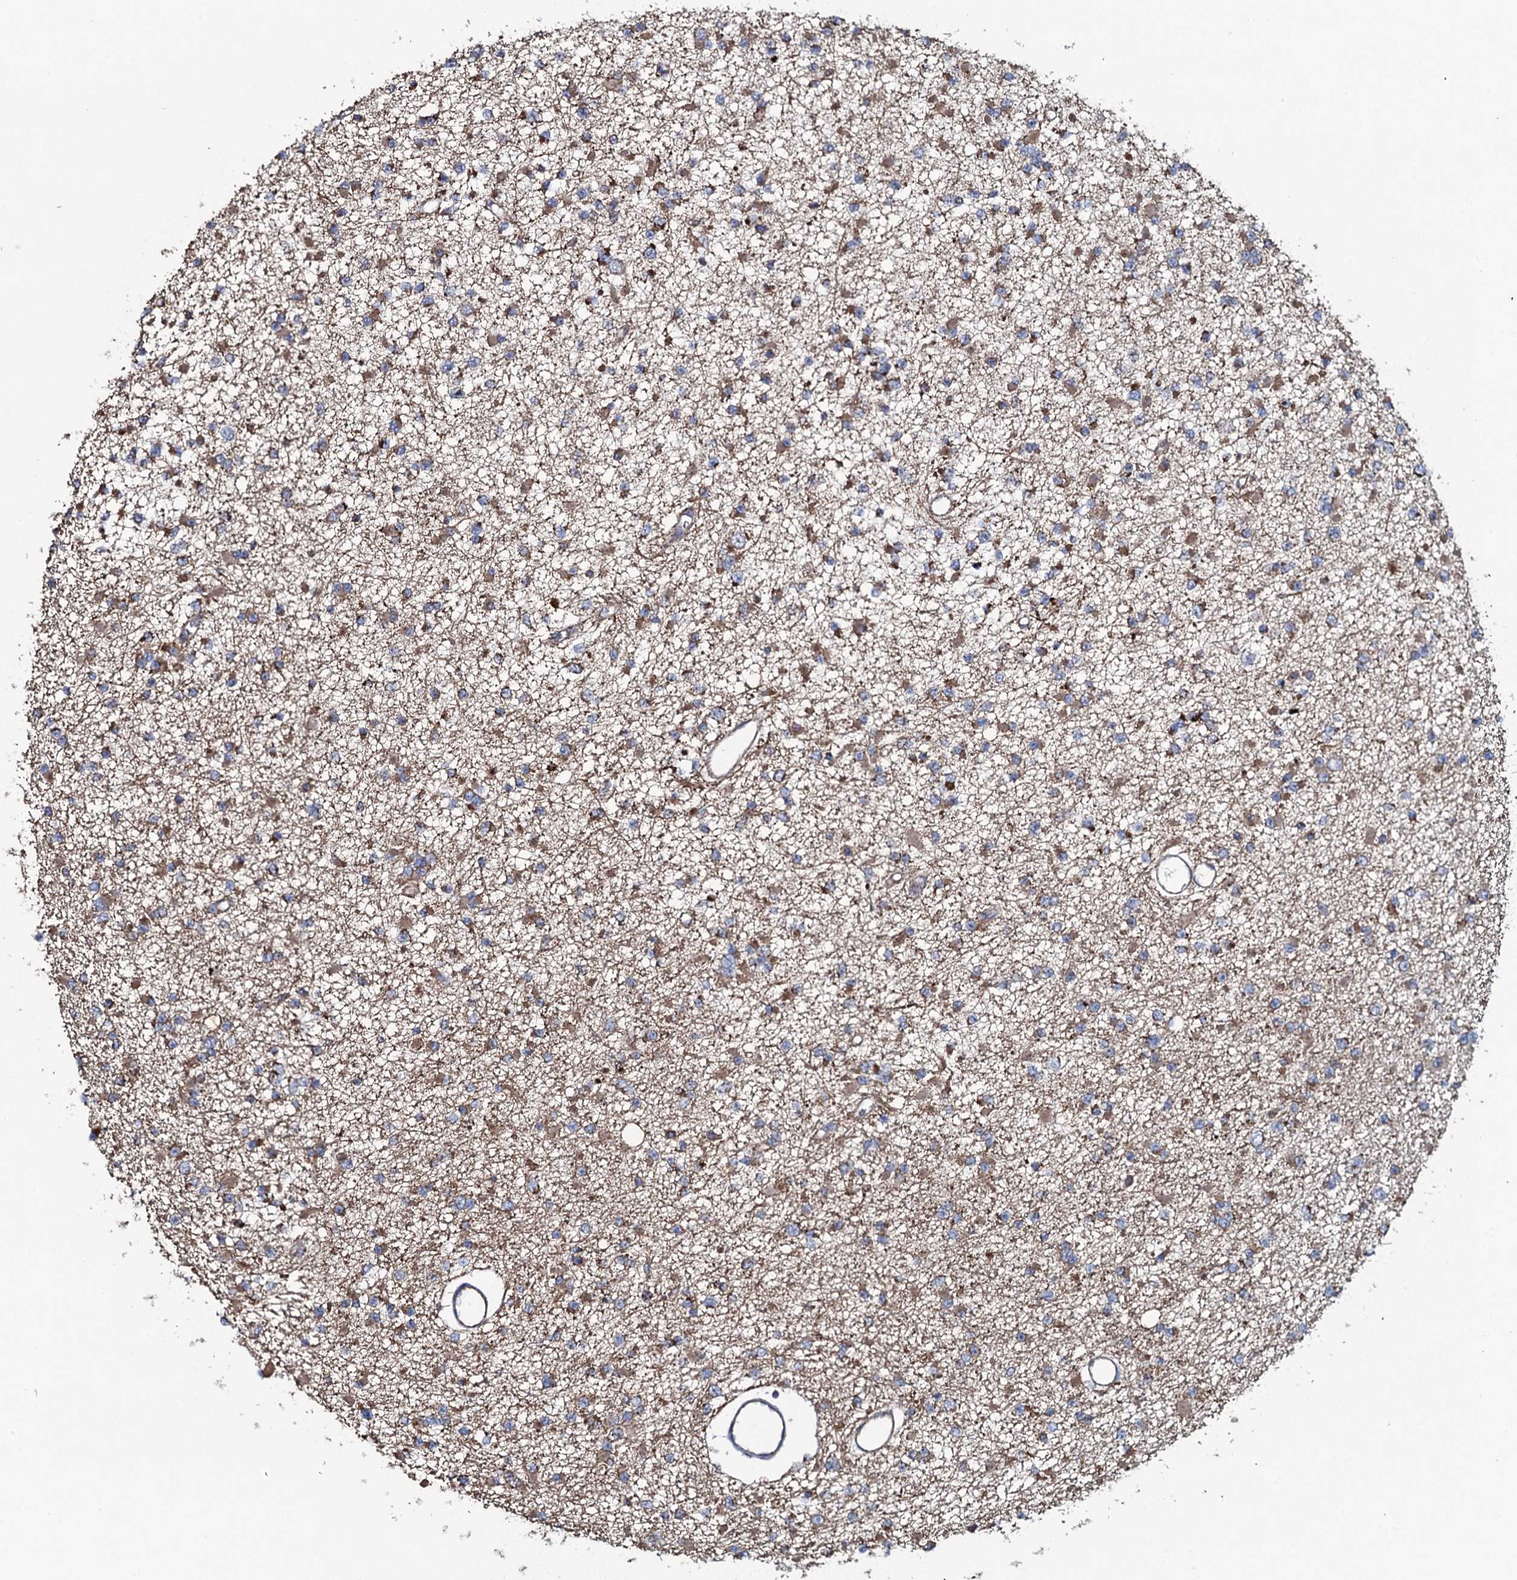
{"staining": {"intensity": "moderate", "quantity": ">75%", "location": "cytoplasmic/membranous"}, "tissue": "glioma", "cell_type": "Tumor cells", "image_type": "cancer", "snomed": [{"axis": "morphology", "description": "Glioma, malignant, Low grade"}, {"axis": "topography", "description": "Brain"}], "caption": "Brown immunohistochemical staining in human glioma demonstrates moderate cytoplasmic/membranous staining in about >75% of tumor cells. The staining was performed using DAB to visualize the protein expression in brown, while the nuclei were stained in blue with hematoxylin (Magnification: 20x).", "gene": "EVC2", "patient": {"sex": "female", "age": 22}}